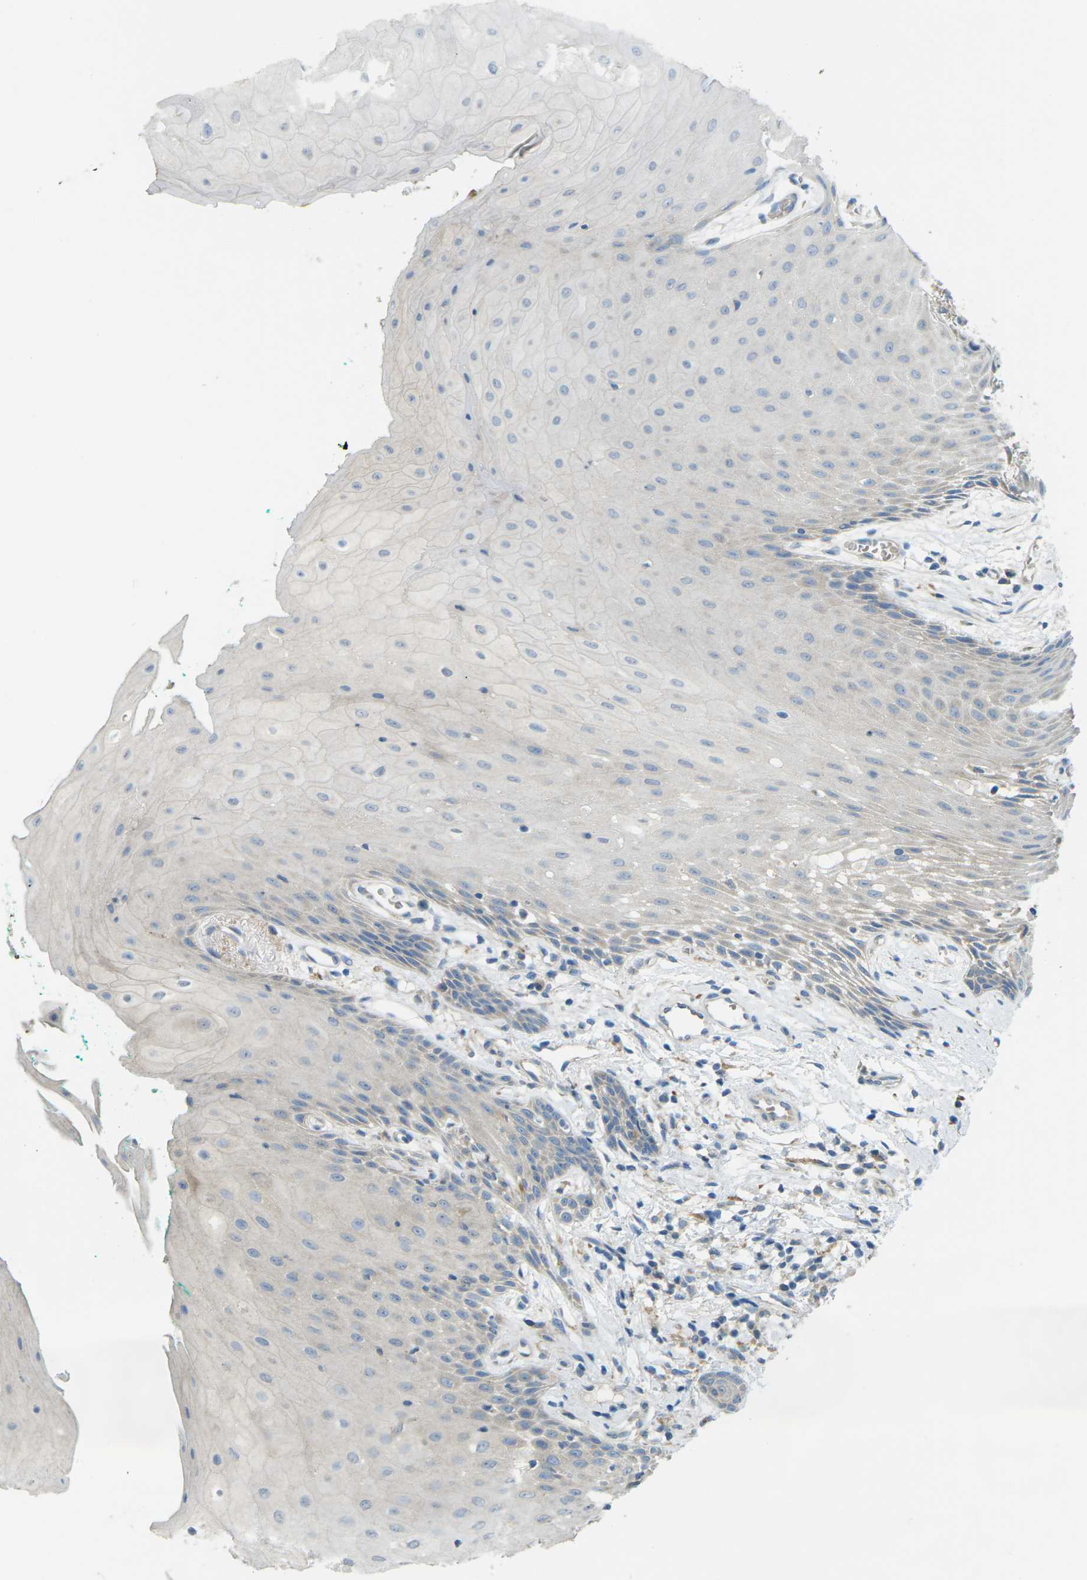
{"staining": {"intensity": "weak", "quantity": "25%-75%", "location": "cytoplasmic/membranous"}, "tissue": "oral mucosa", "cell_type": "Squamous epithelial cells", "image_type": "normal", "snomed": [{"axis": "morphology", "description": "Normal tissue, NOS"}, {"axis": "morphology", "description": "Squamous cell carcinoma, NOS"}, {"axis": "topography", "description": "Oral tissue"}, {"axis": "topography", "description": "Salivary gland"}, {"axis": "topography", "description": "Head-Neck"}], "caption": "The histopathology image demonstrates immunohistochemical staining of benign oral mucosa. There is weak cytoplasmic/membranous staining is seen in about 25%-75% of squamous epithelial cells.", "gene": "MYLK4", "patient": {"sex": "female", "age": 62}}